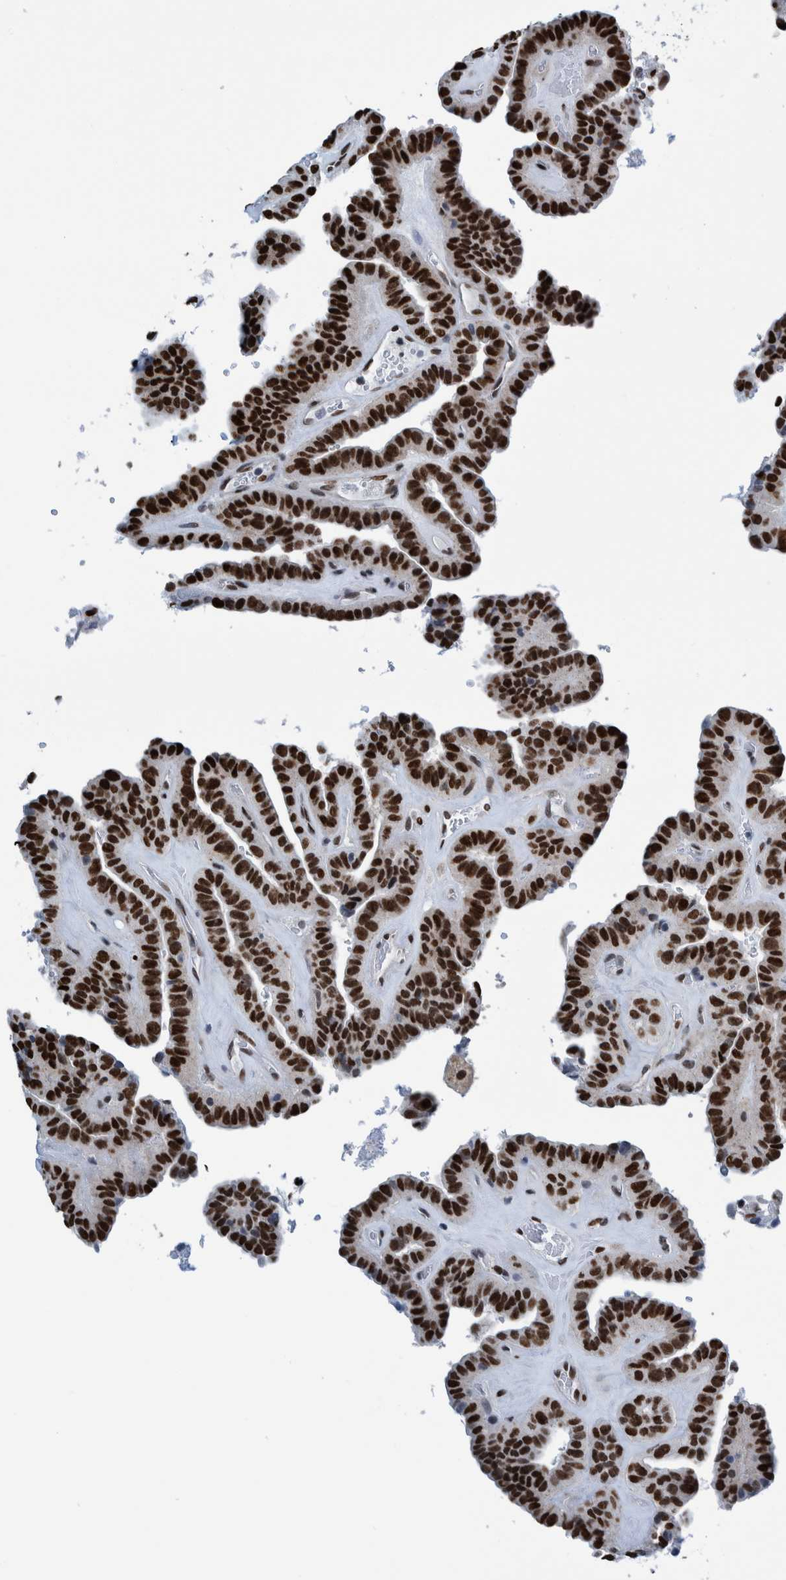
{"staining": {"intensity": "strong", "quantity": ">75%", "location": "nuclear"}, "tissue": "thyroid cancer", "cell_type": "Tumor cells", "image_type": "cancer", "snomed": [{"axis": "morphology", "description": "Papillary adenocarcinoma, NOS"}, {"axis": "topography", "description": "Thyroid gland"}], "caption": "Thyroid papillary adenocarcinoma tissue demonstrates strong nuclear positivity in about >75% of tumor cells", "gene": "HEATR9", "patient": {"sex": "male", "age": 77}}